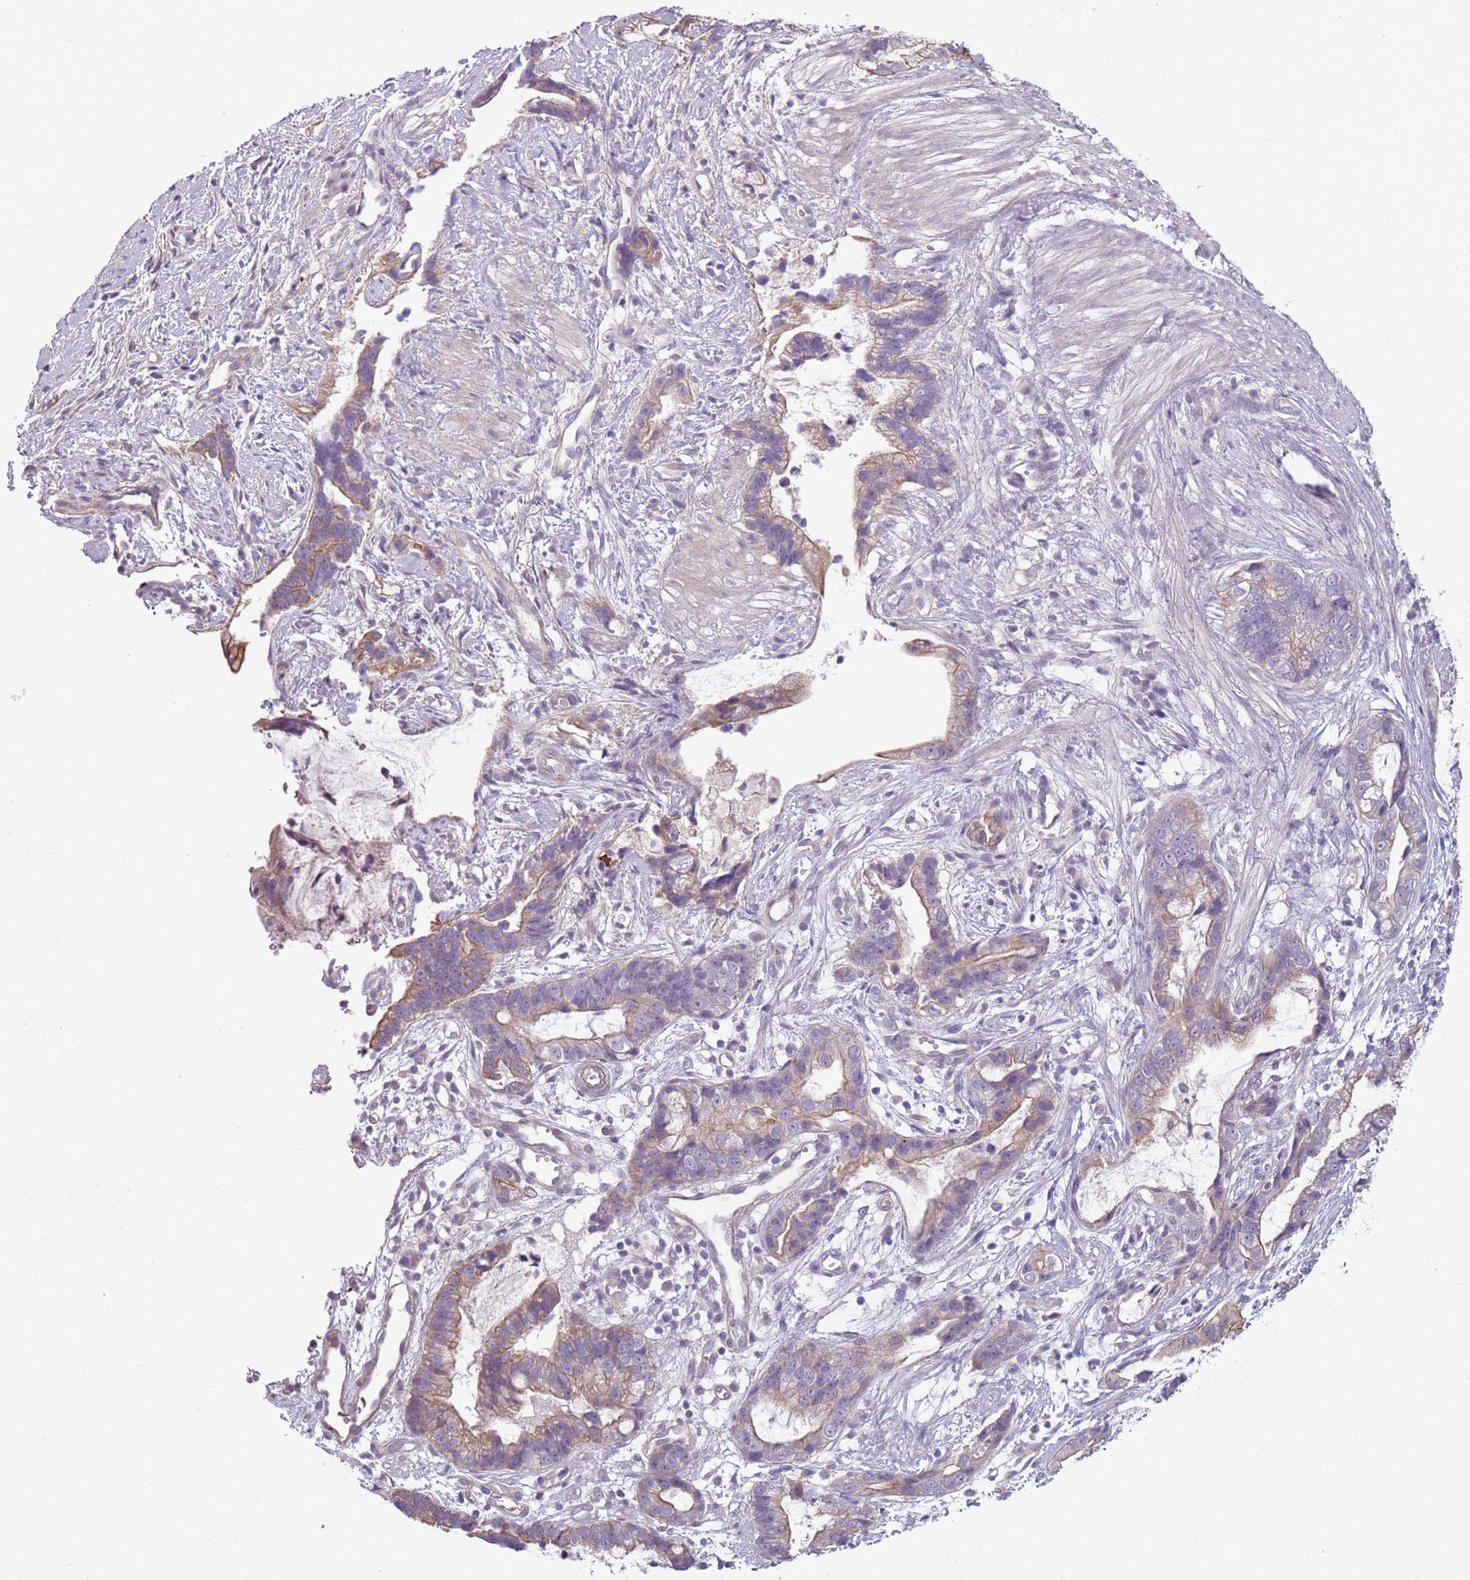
{"staining": {"intensity": "moderate", "quantity": "25%-75%", "location": "cytoplasmic/membranous"}, "tissue": "stomach cancer", "cell_type": "Tumor cells", "image_type": "cancer", "snomed": [{"axis": "morphology", "description": "Adenocarcinoma, NOS"}, {"axis": "topography", "description": "Stomach"}], "caption": "Stomach cancer (adenocarcinoma) was stained to show a protein in brown. There is medium levels of moderate cytoplasmic/membranous staining in approximately 25%-75% of tumor cells.", "gene": "TLCD2", "patient": {"sex": "male", "age": 55}}